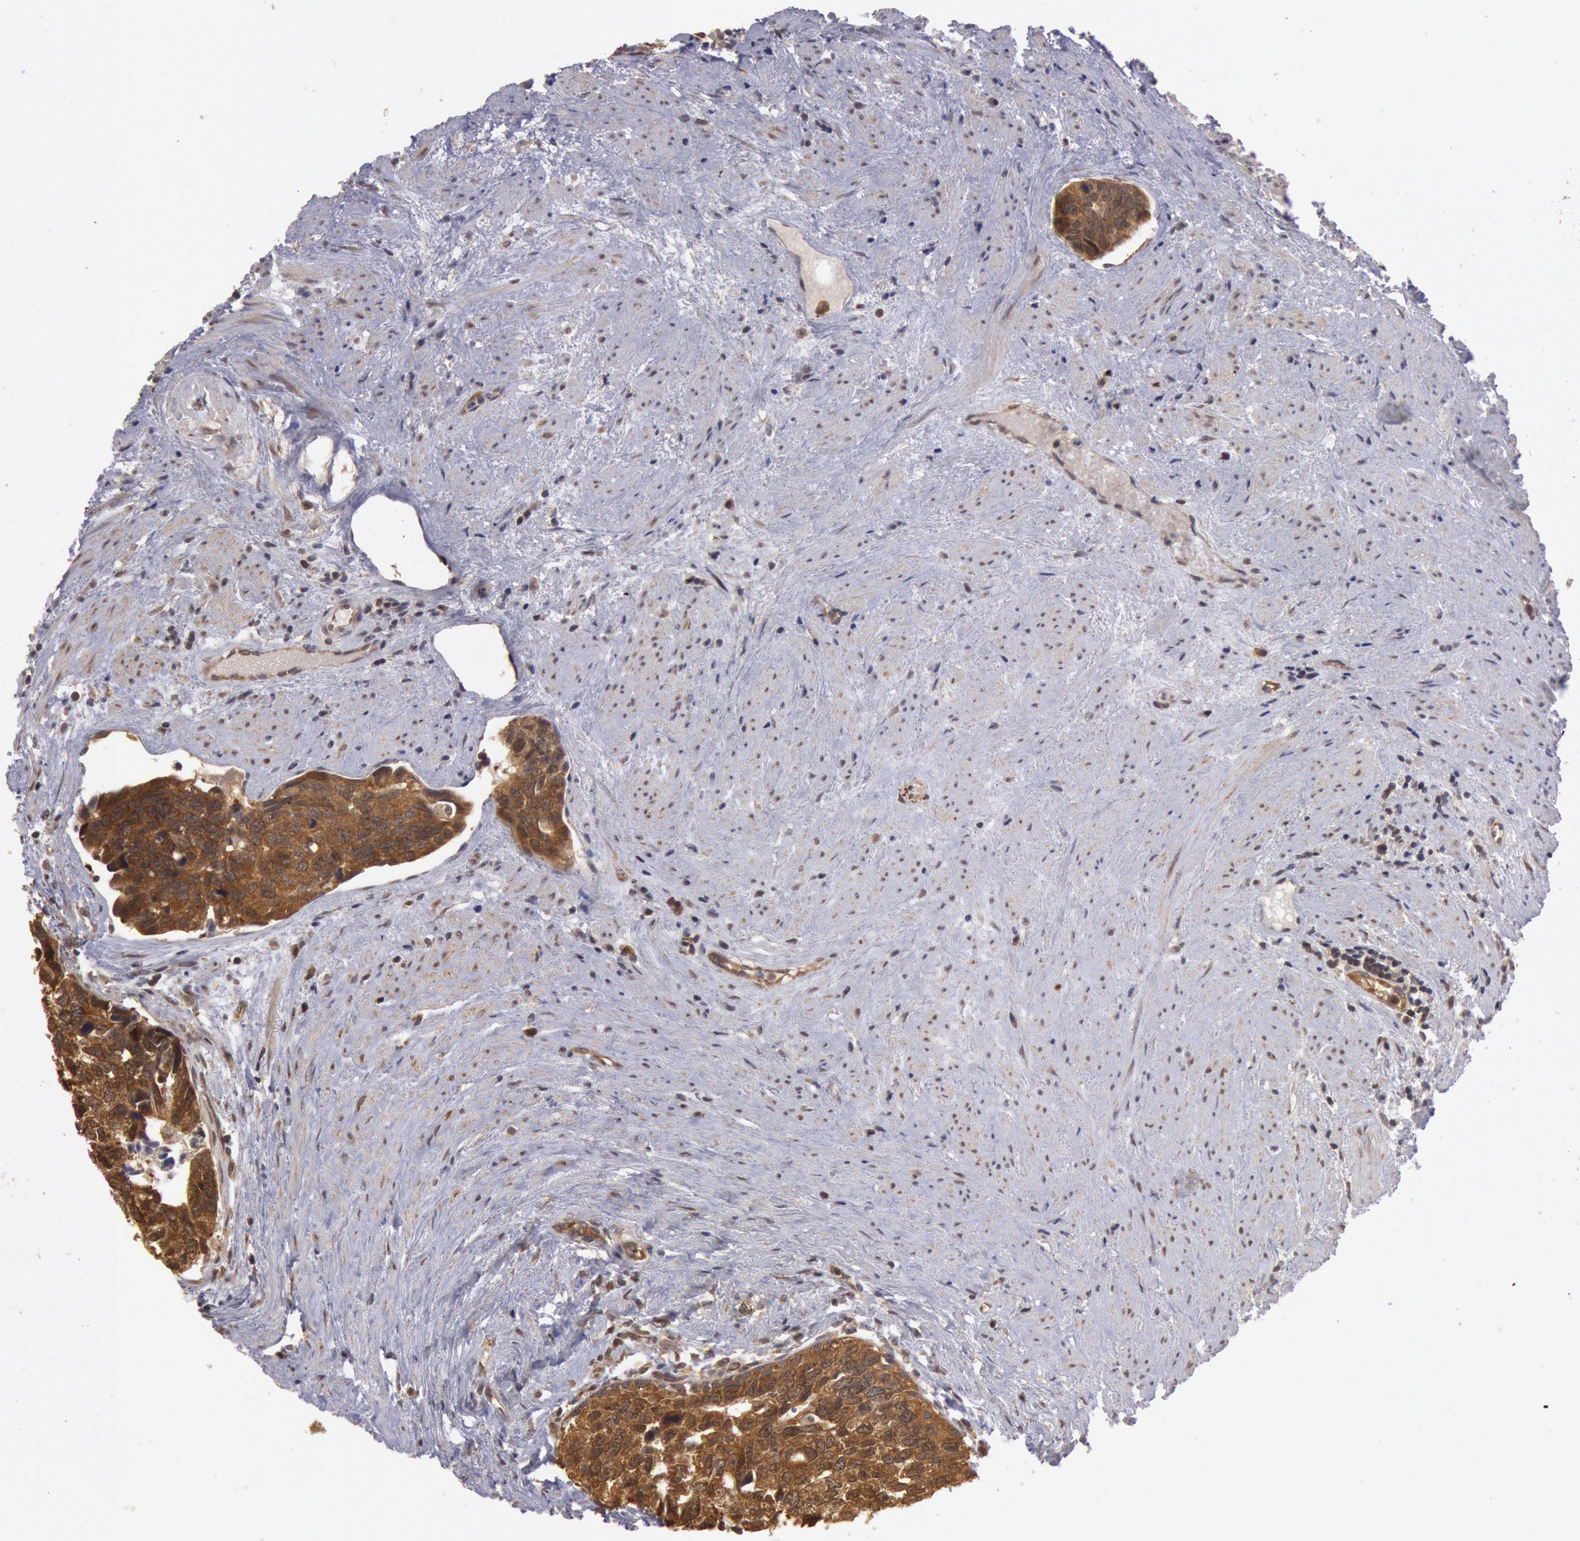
{"staining": {"intensity": "strong", "quantity": ">75%", "location": "cytoplasmic/membranous"}, "tissue": "urothelial cancer", "cell_type": "Tumor cells", "image_type": "cancer", "snomed": [{"axis": "morphology", "description": "Urothelial carcinoma, High grade"}, {"axis": "topography", "description": "Urinary bladder"}], "caption": "Immunohistochemical staining of urothelial cancer shows strong cytoplasmic/membranous protein positivity in about >75% of tumor cells. Using DAB (3,3'-diaminobenzidine) (brown) and hematoxylin (blue) stains, captured at high magnification using brightfield microscopy.", "gene": "USP14", "patient": {"sex": "male", "age": 81}}